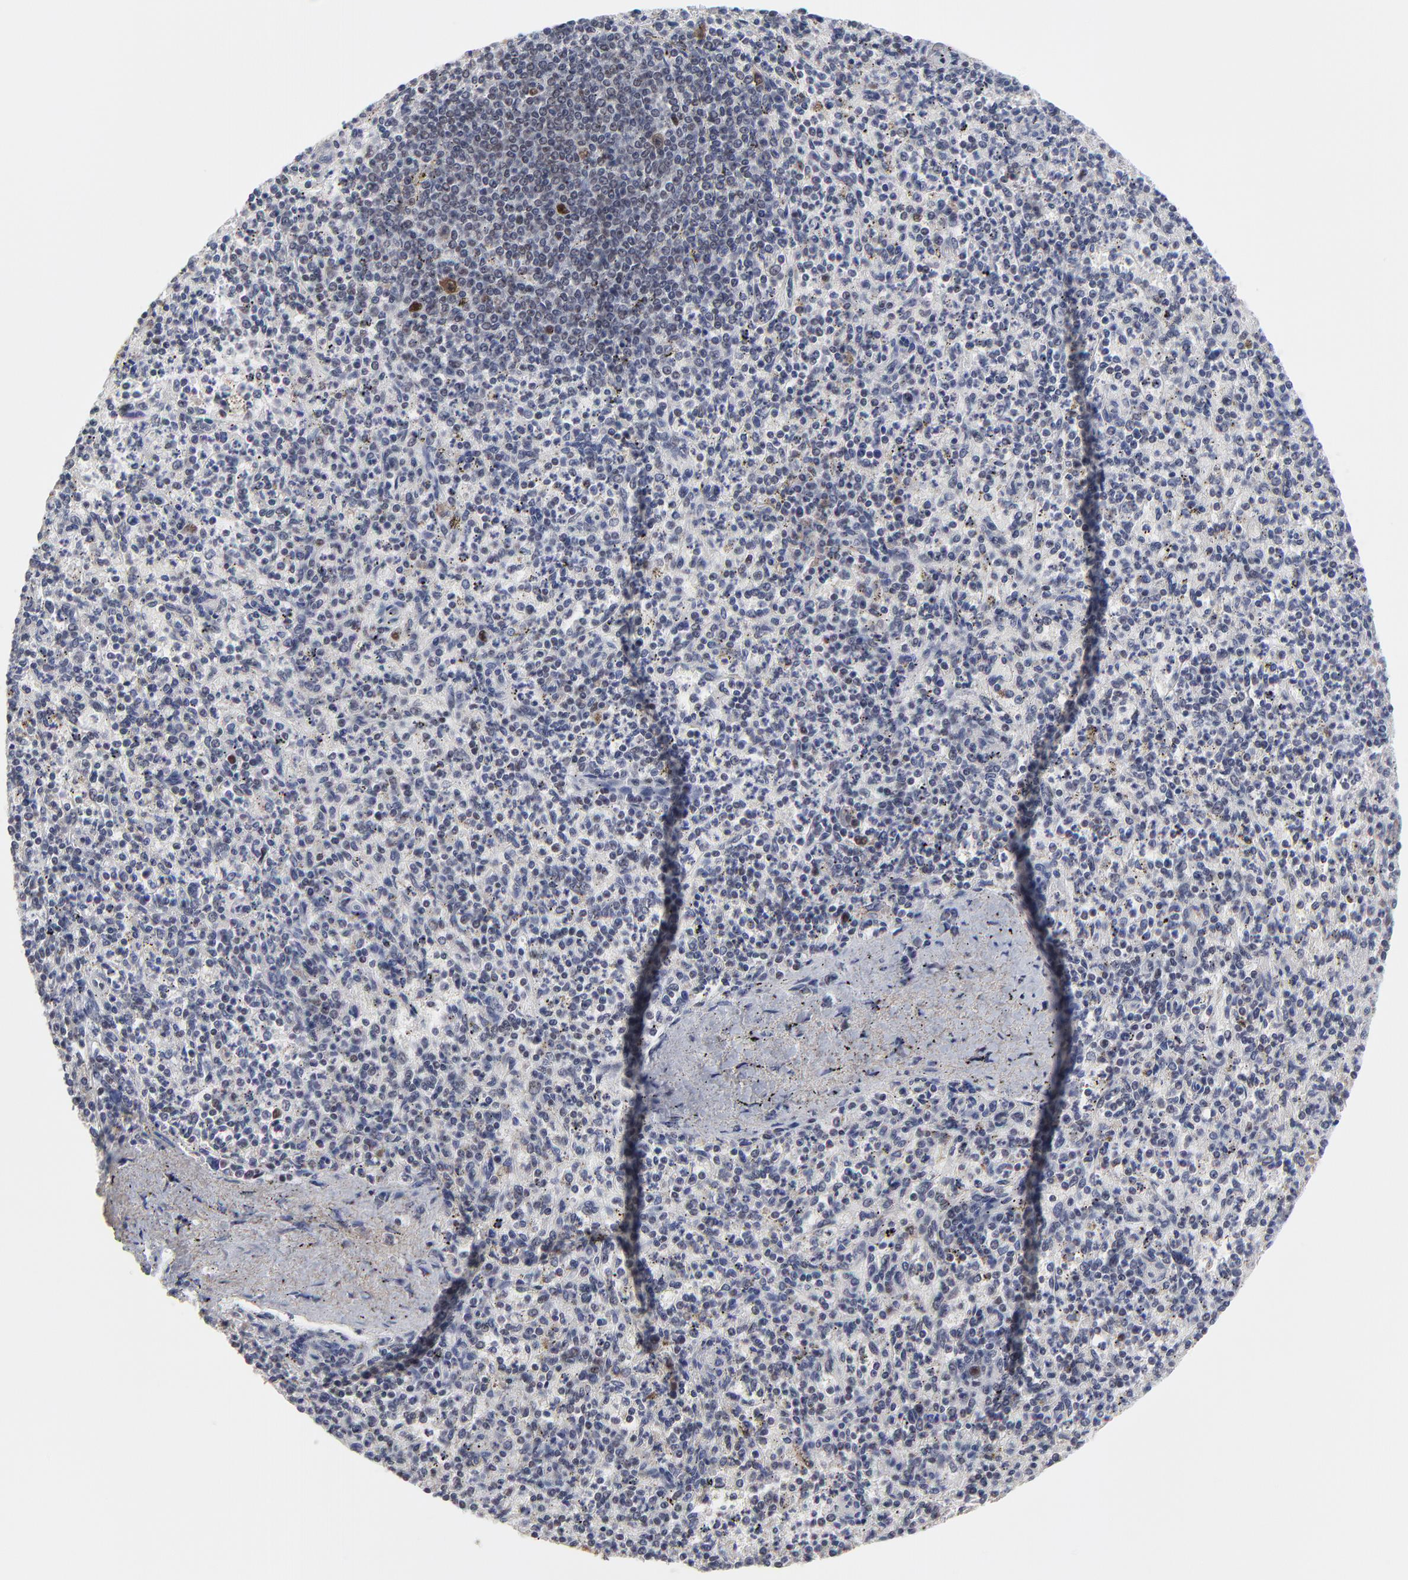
{"staining": {"intensity": "negative", "quantity": "none", "location": "none"}, "tissue": "spleen", "cell_type": "Cells in red pulp", "image_type": "normal", "snomed": [{"axis": "morphology", "description": "Normal tissue, NOS"}, {"axis": "topography", "description": "Spleen"}], "caption": "Photomicrograph shows no protein staining in cells in red pulp of normal spleen. (DAB (3,3'-diaminobenzidine) immunohistochemistry, high magnification).", "gene": "OGFOD1", "patient": {"sex": "male", "age": 72}}